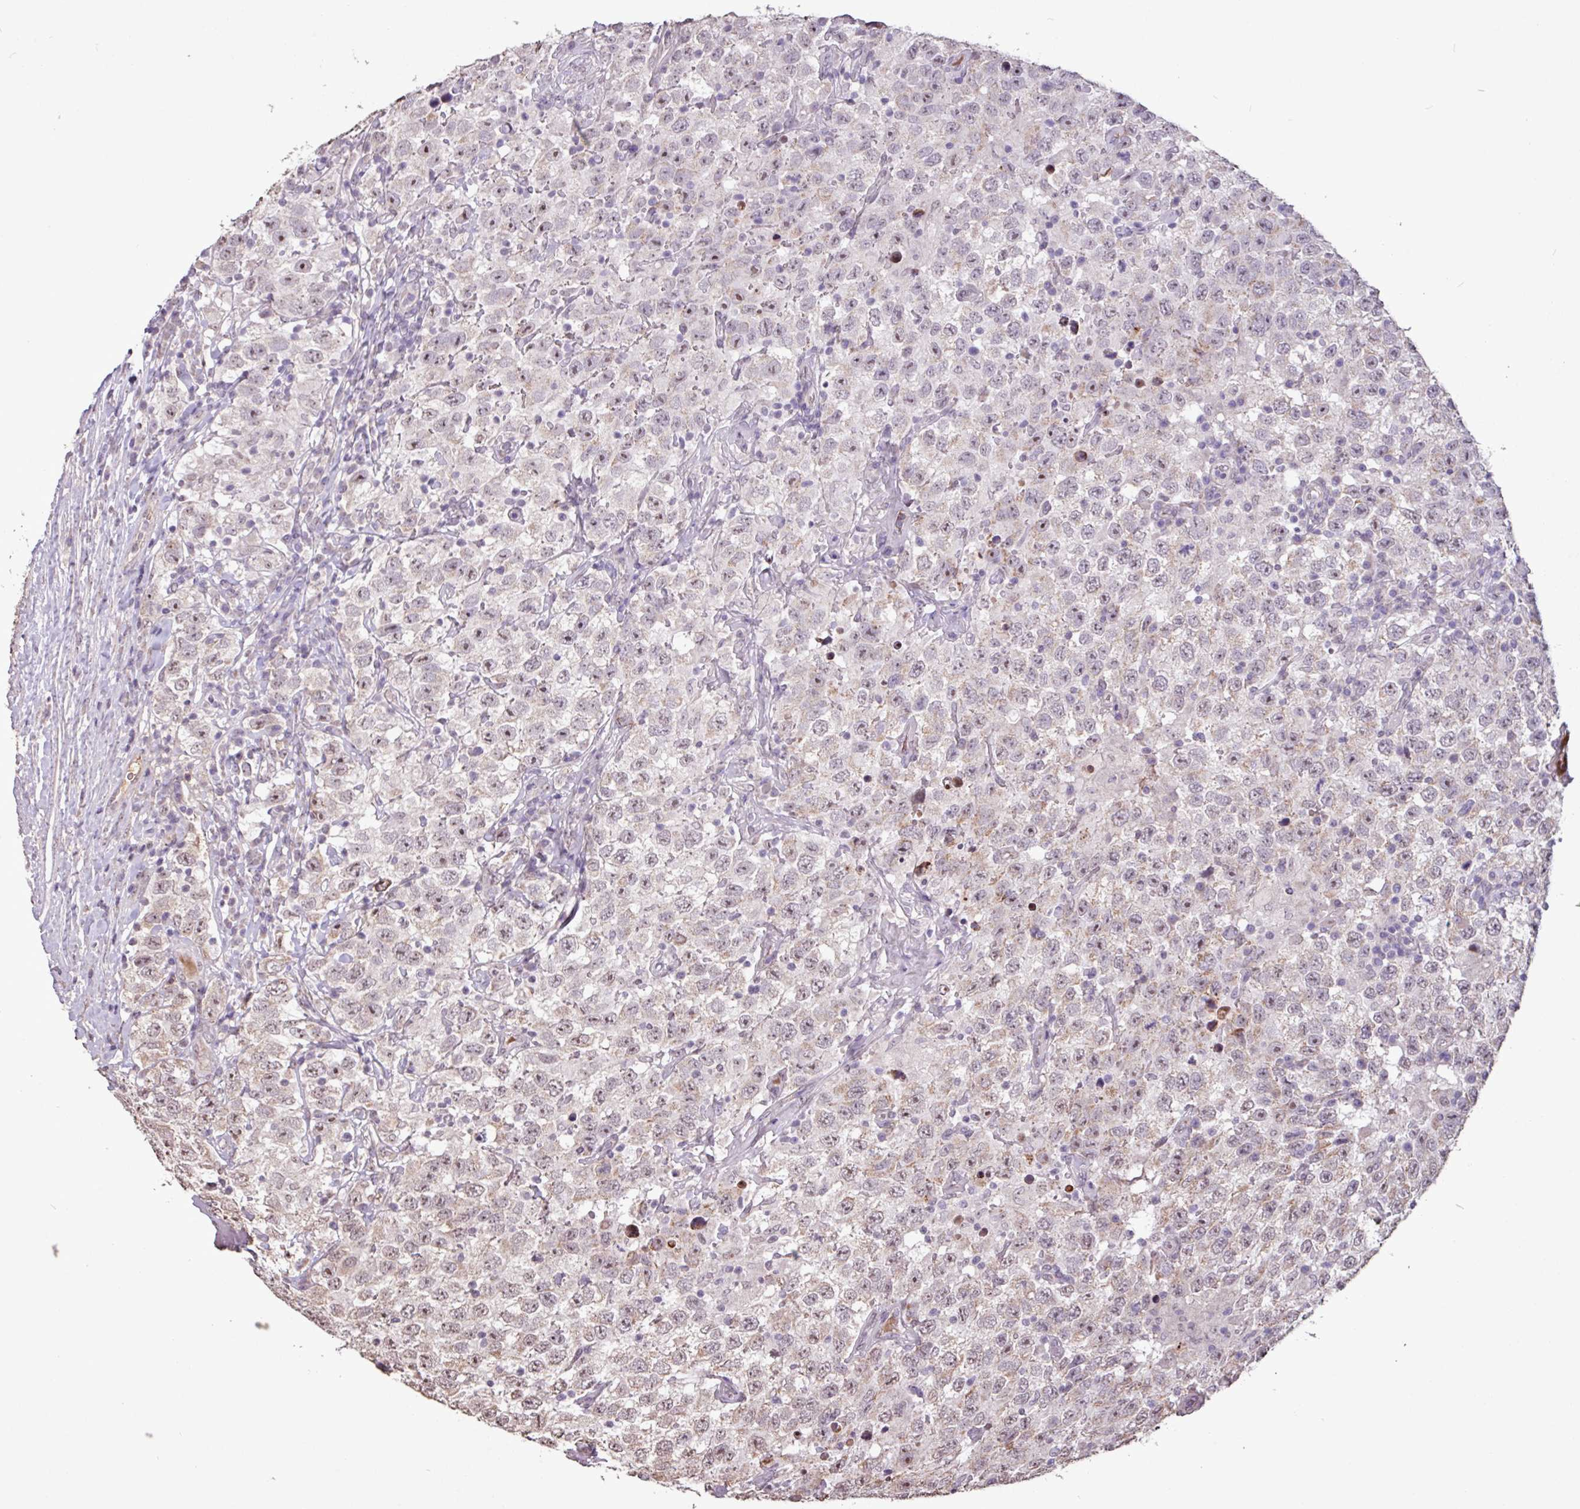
{"staining": {"intensity": "moderate", "quantity": "<25%", "location": "cytoplasmic/membranous,nuclear"}, "tissue": "testis cancer", "cell_type": "Tumor cells", "image_type": "cancer", "snomed": [{"axis": "morphology", "description": "Seminoma, NOS"}, {"axis": "topography", "description": "Testis"}], "caption": "The image displays a brown stain indicating the presence of a protein in the cytoplasmic/membranous and nuclear of tumor cells in testis seminoma. (Brightfield microscopy of DAB IHC at high magnification).", "gene": "L3MBTL3", "patient": {"sex": "male", "age": 41}}